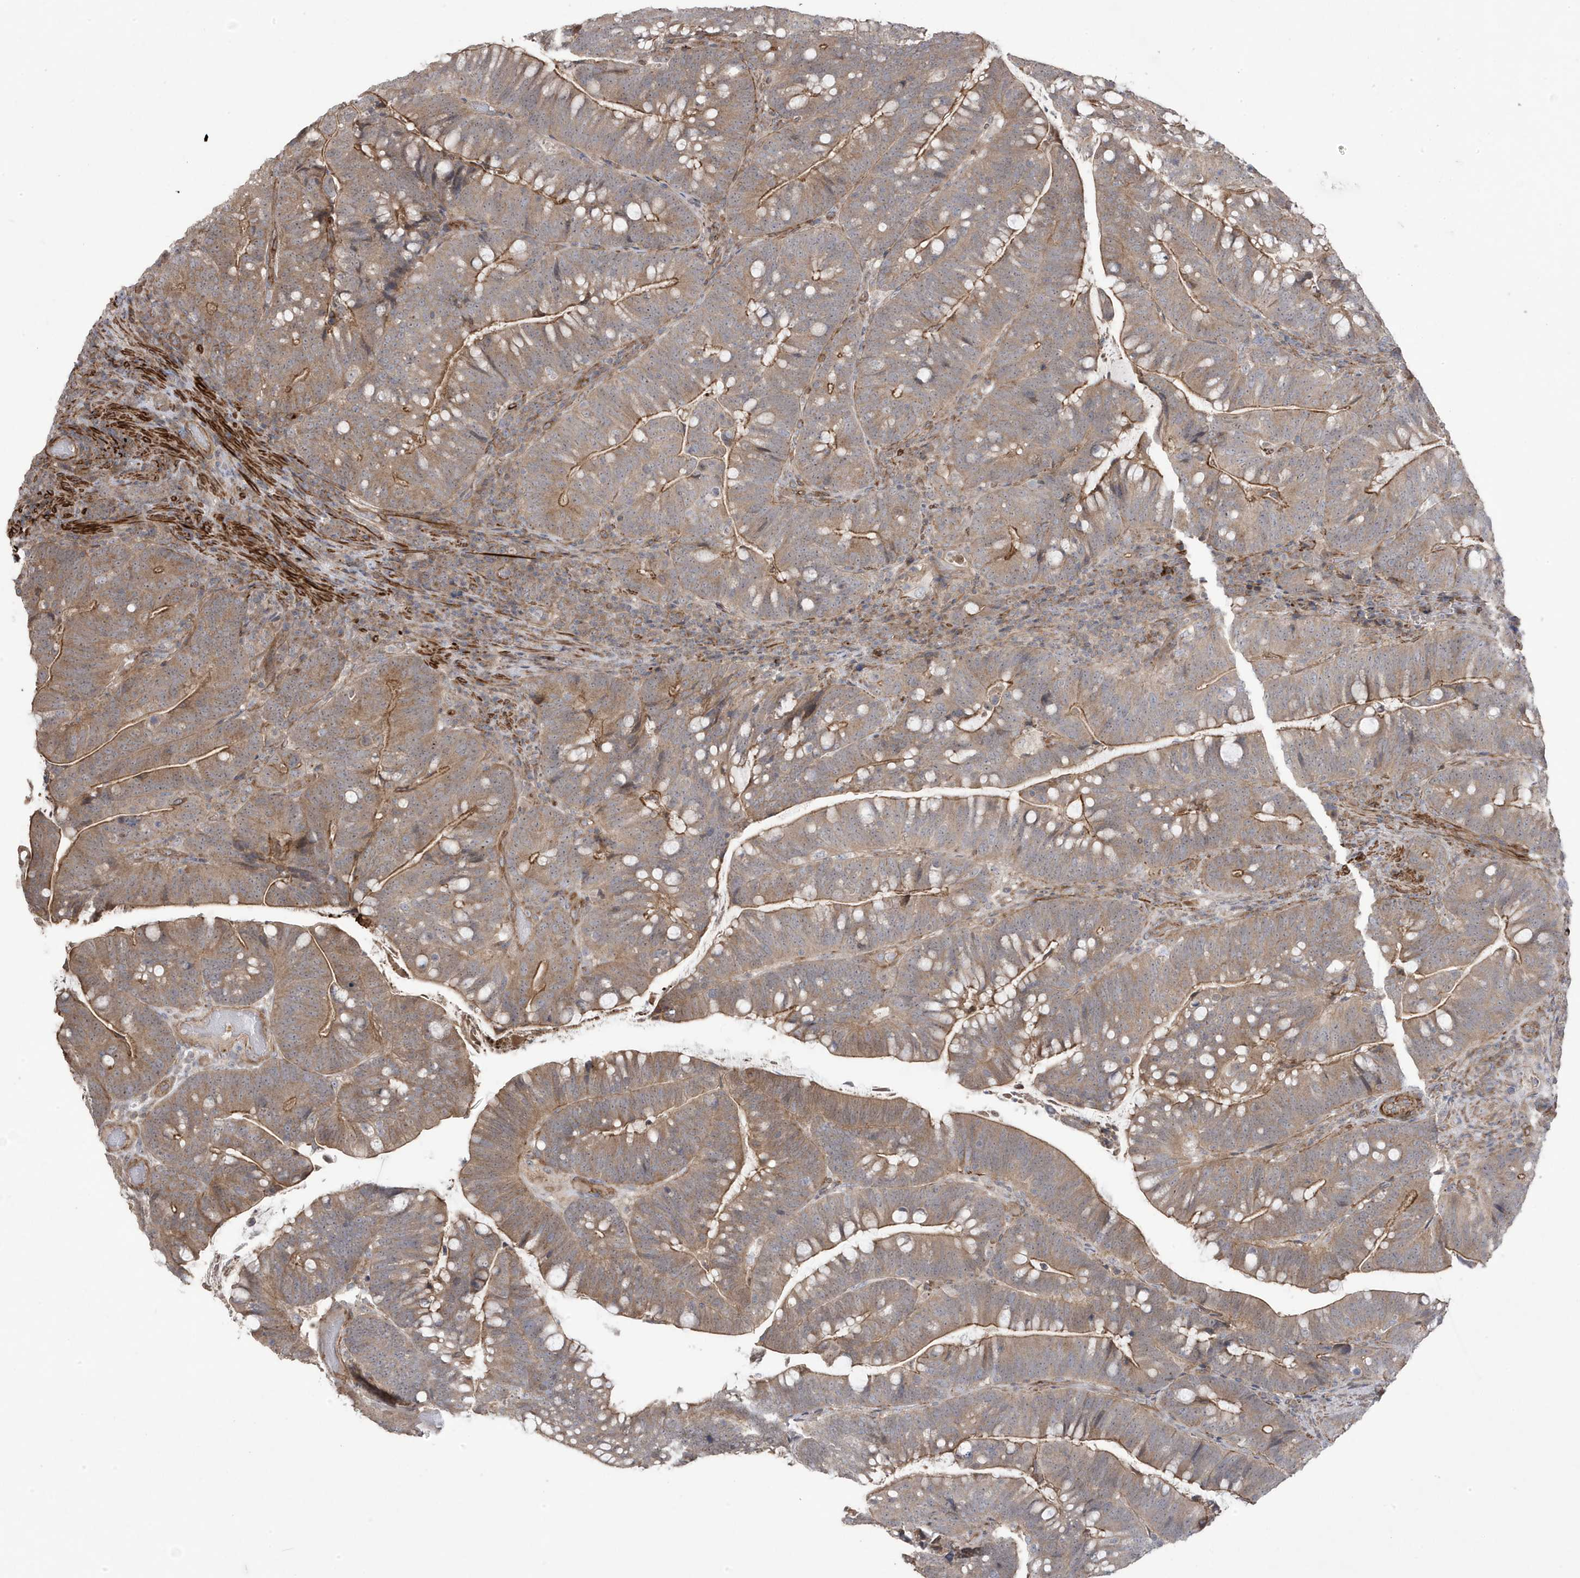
{"staining": {"intensity": "moderate", "quantity": "<25%", "location": "cytoplasmic/membranous"}, "tissue": "colorectal cancer", "cell_type": "Tumor cells", "image_type": "cancer", "snomed": [{"axis": "morphology", "description": "Adenocarcinoma, NOS"}, {"axis": "topography", "description": "Colon"}], "caption": "Adenocarcinoma (colorectal) stained for a protein (brown) shows moderate cytoplasmic/membranous positive expression in approximately <25% of tumor cells.", "gene": "CETN3", "patient": {"sex": "female", "age": 66}}